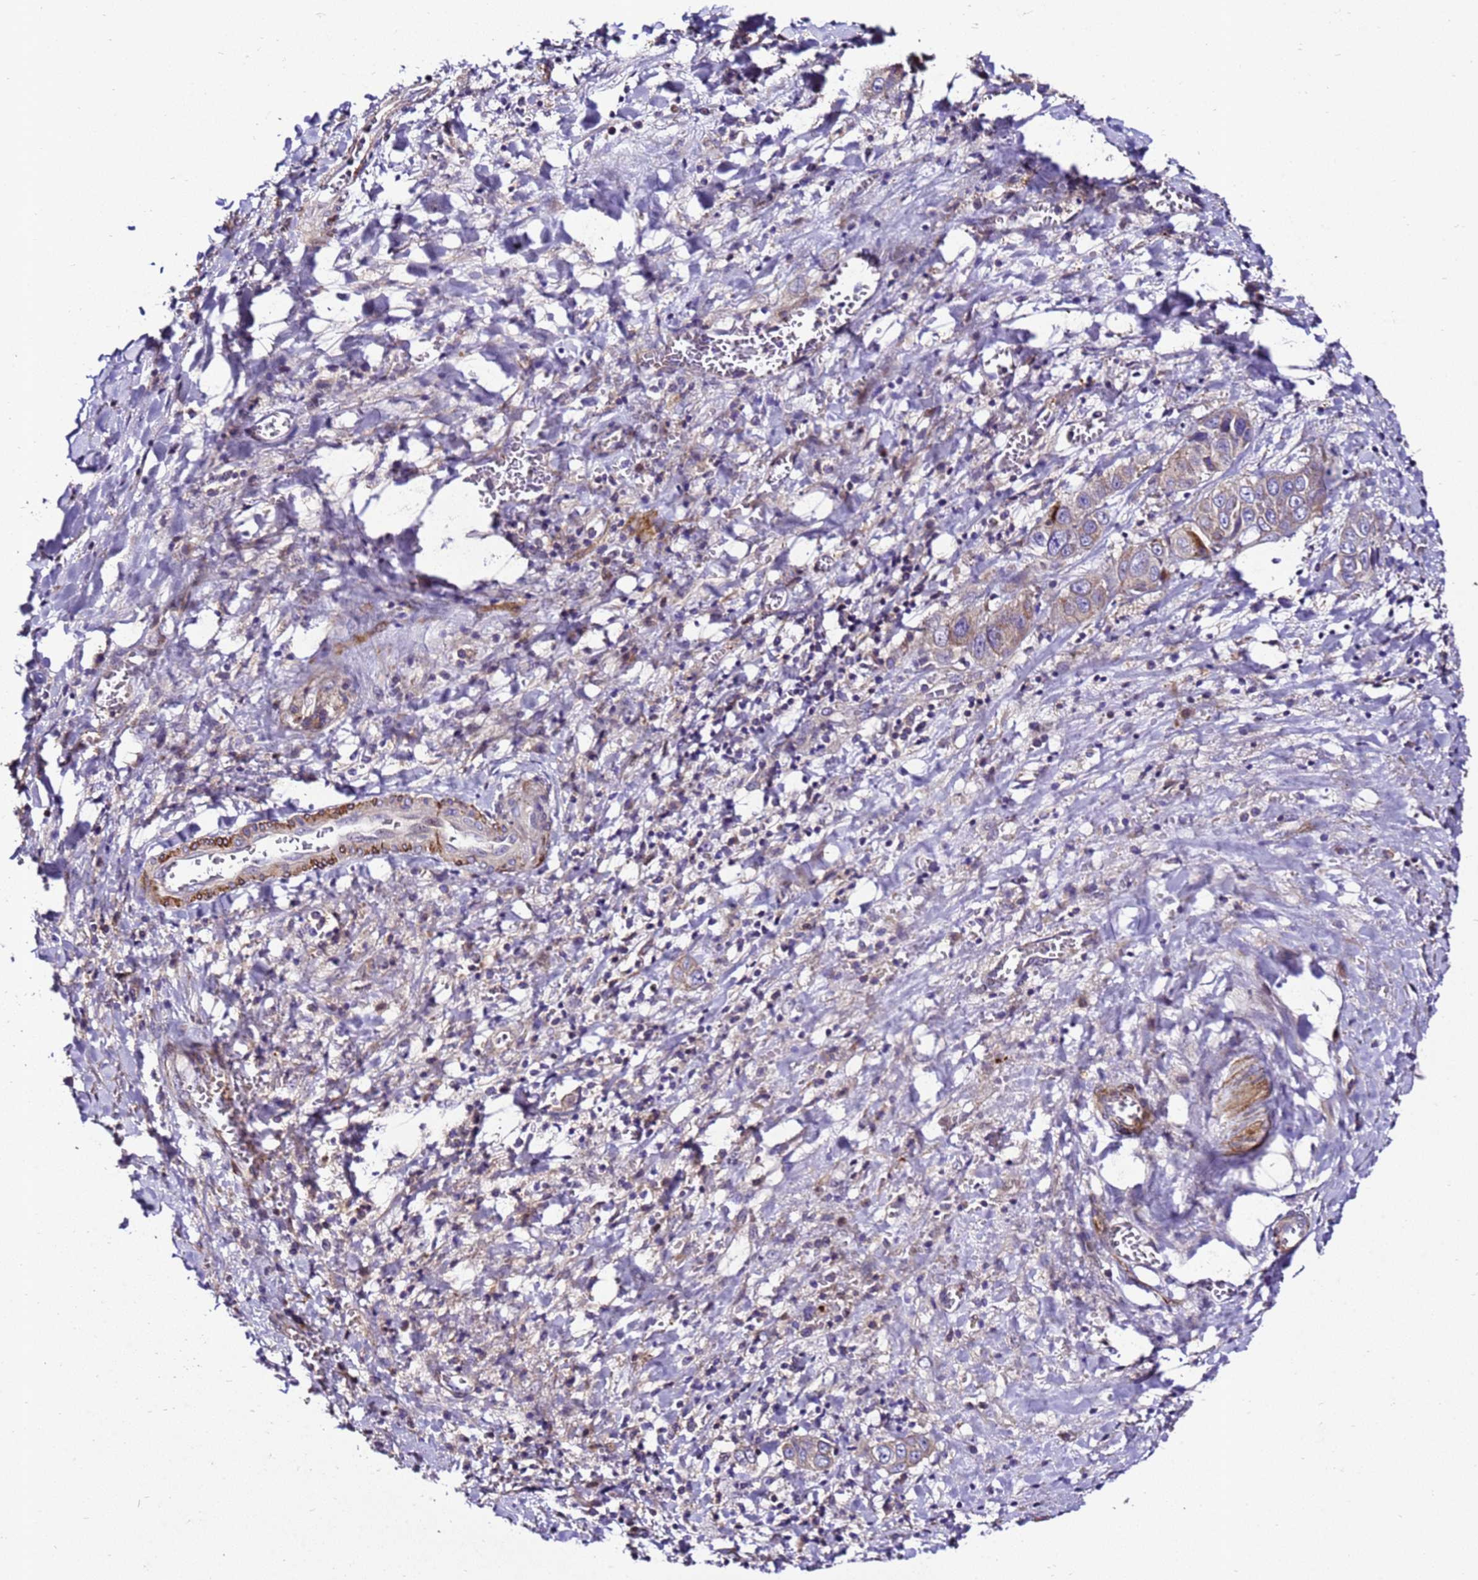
{"staining": {"intensity": "weak", "quantity": "<25%", "location": "cytoplasmic/membranous"}, "tissue": "liver cancer", "cell_type": "Tumor cells", "image_type": "cancer", "snomed": [{"axis": "morphology", "description": "Cholangiocarcinoma"}, {"axis": "topography", "description": "Liver"}], "caption": "IHC of liver cancer (cholangiocarcinoma) reveals no positivity in tumor cells. The staining is performed using DAB (3,3'-diaminobenzidine) brown chromogen with nuclei counter-stained in using hematoxylin.", "gene": "ZNF417", "patient": {"sex": "female", "age": 52}}